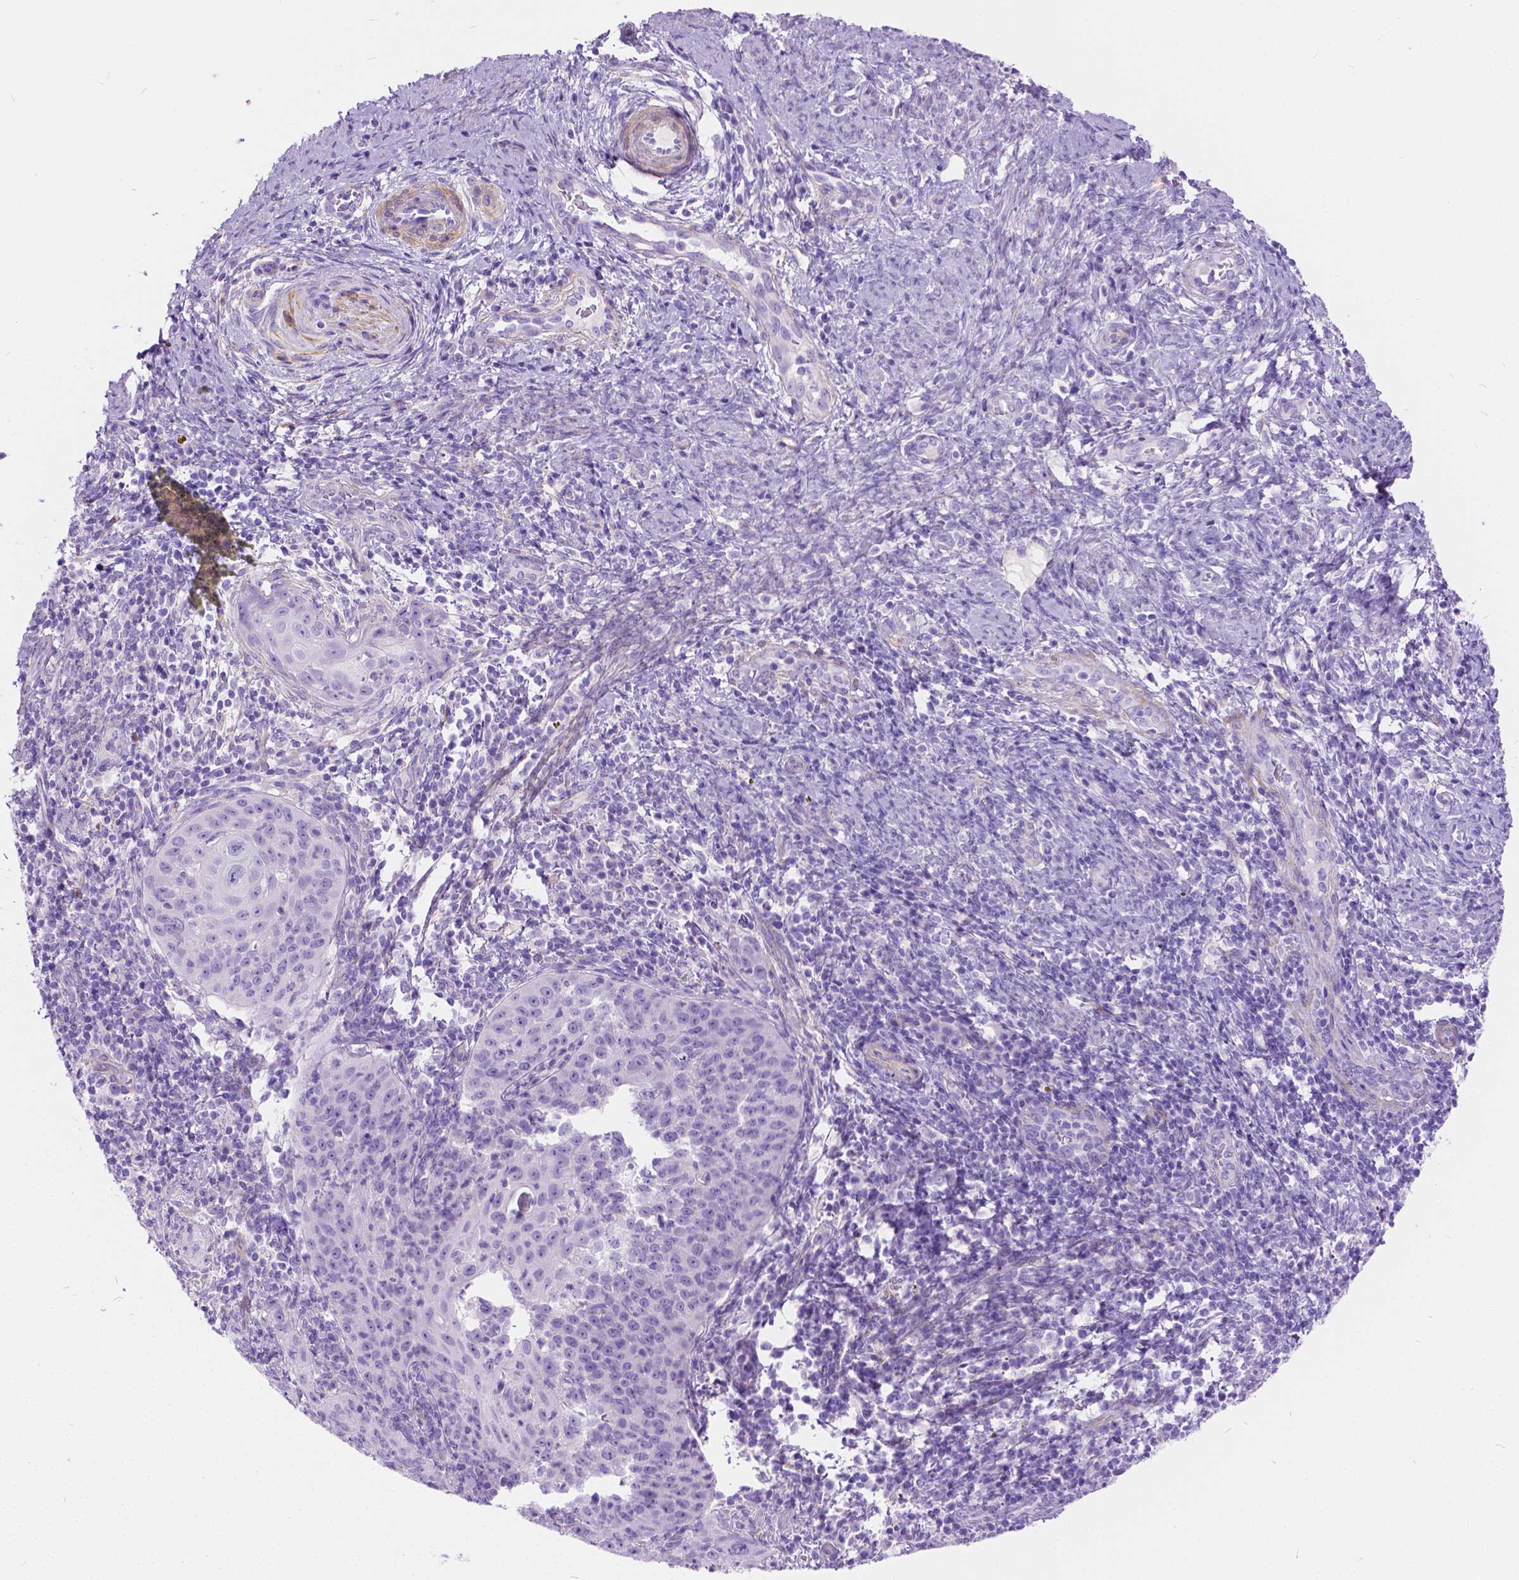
{"staining": {"intensity": "negative", "quantity": "none", "location": "none"}, "tissue": "cervical cancer", "cell_type": "Tumor cells", "image_type": "cancer", "snomed": [{"axis": "morphology", "description": "Squamous cell carcinoma, NOS"}, {"axis": "topography", "description": "Cervix"}], "caption": "Tumor cells are negative for brown protein staining in cervical squamous cell carcinoma.", "gene": "CHRM1", "patient": {"sex": "female", "age": 30}}